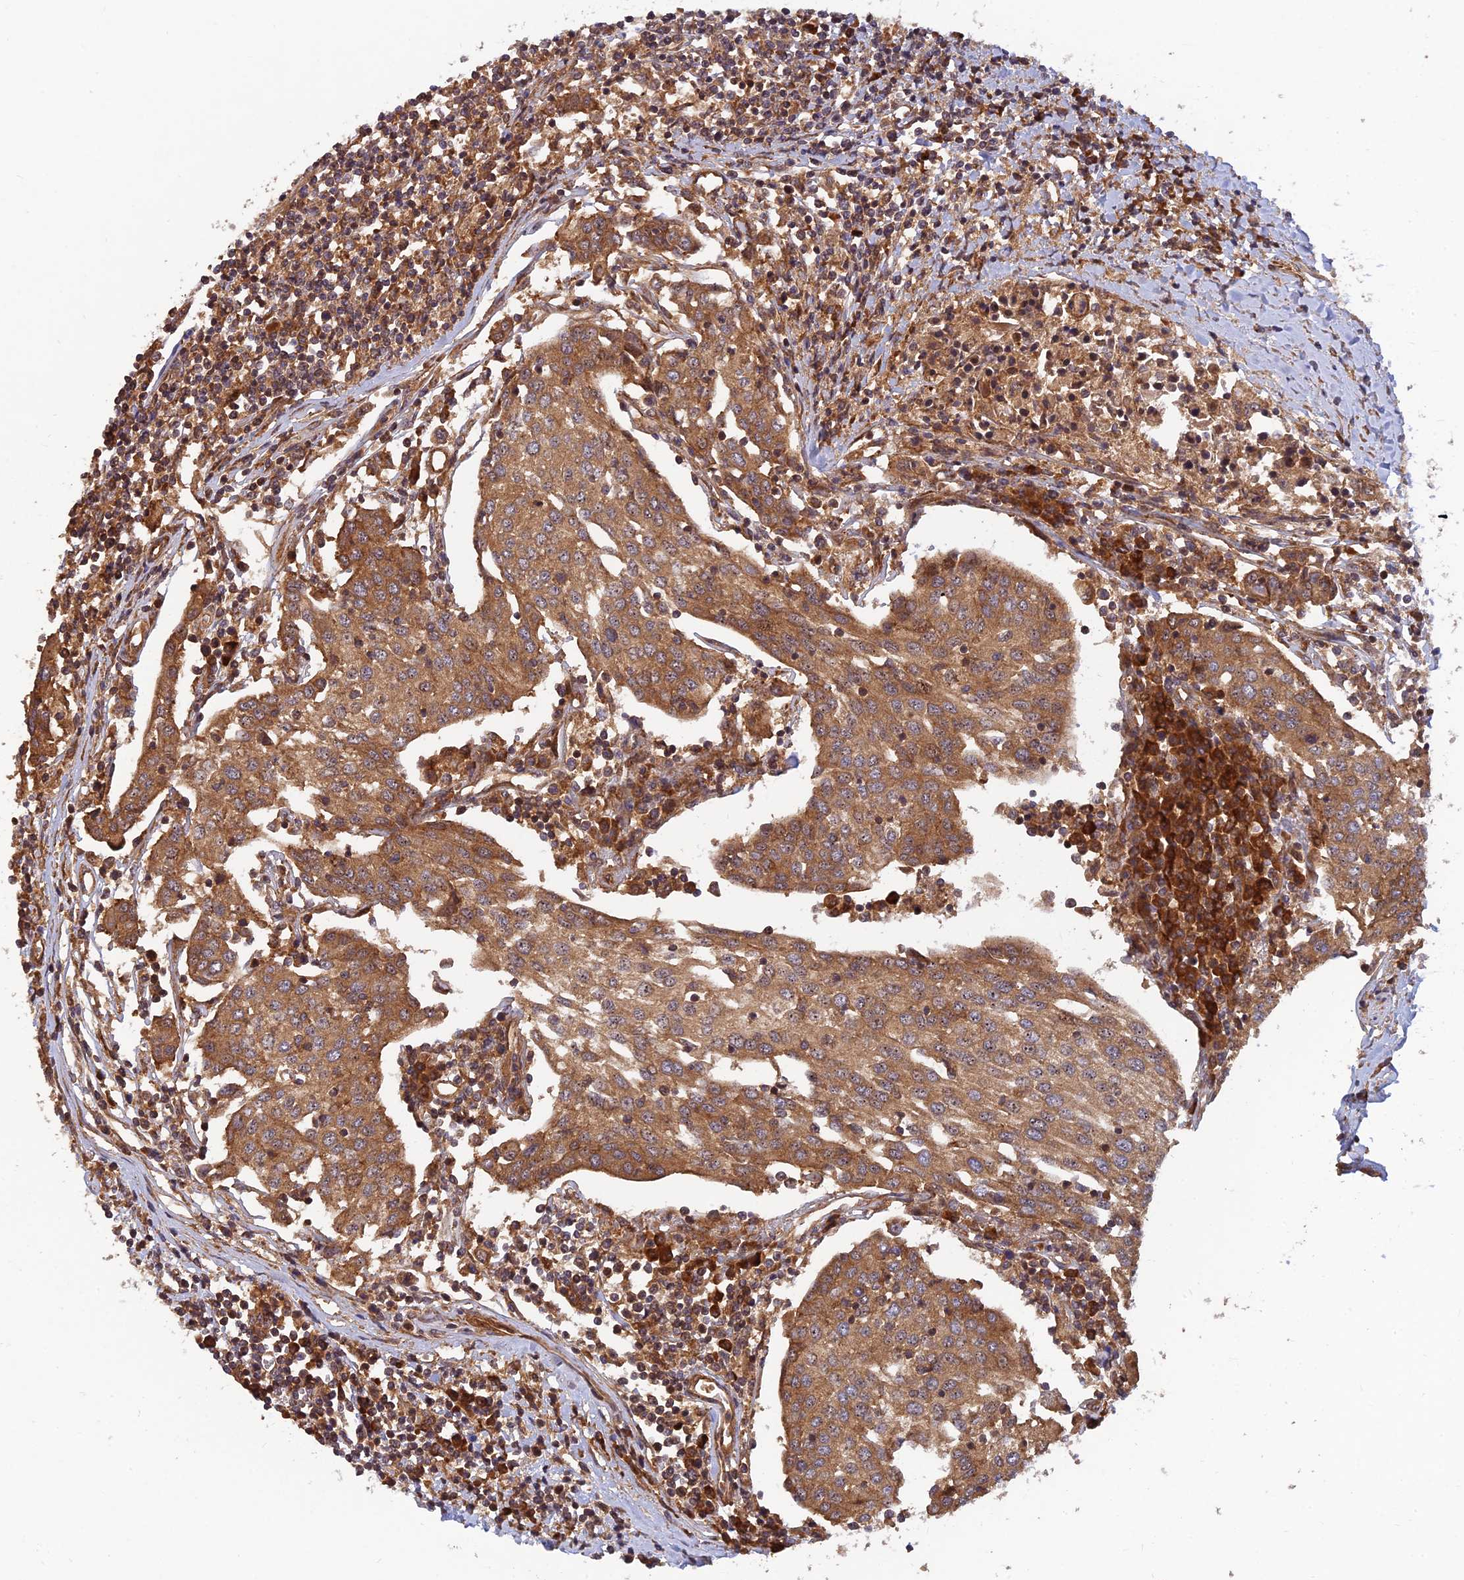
{"staining": {"intensity": "moderate", "quantity": ">75%", "location": "cytoplasmic/membranous"}, "tissue": "urothelial cancer", "cell_type": "Tumor cells", "image_type": "cancer", "snomed": [{"axis": "morphology", "description": "Urothelial carcinoma, High grade"}, {"axis": "topography", "description": "Urinary bladder"}], "caption": "A histopathology image of high-grade urothelial carcinoma stained for a protein exhibits moderate cytoplasmic/membranous brown staining in tumor cells. (DAB (3,3'-diaminobenzidine) = brown stain, brightfield microscopy at high magnification).", "gene": "RELCH", "patient": {"sex": "female", "age": 85}}